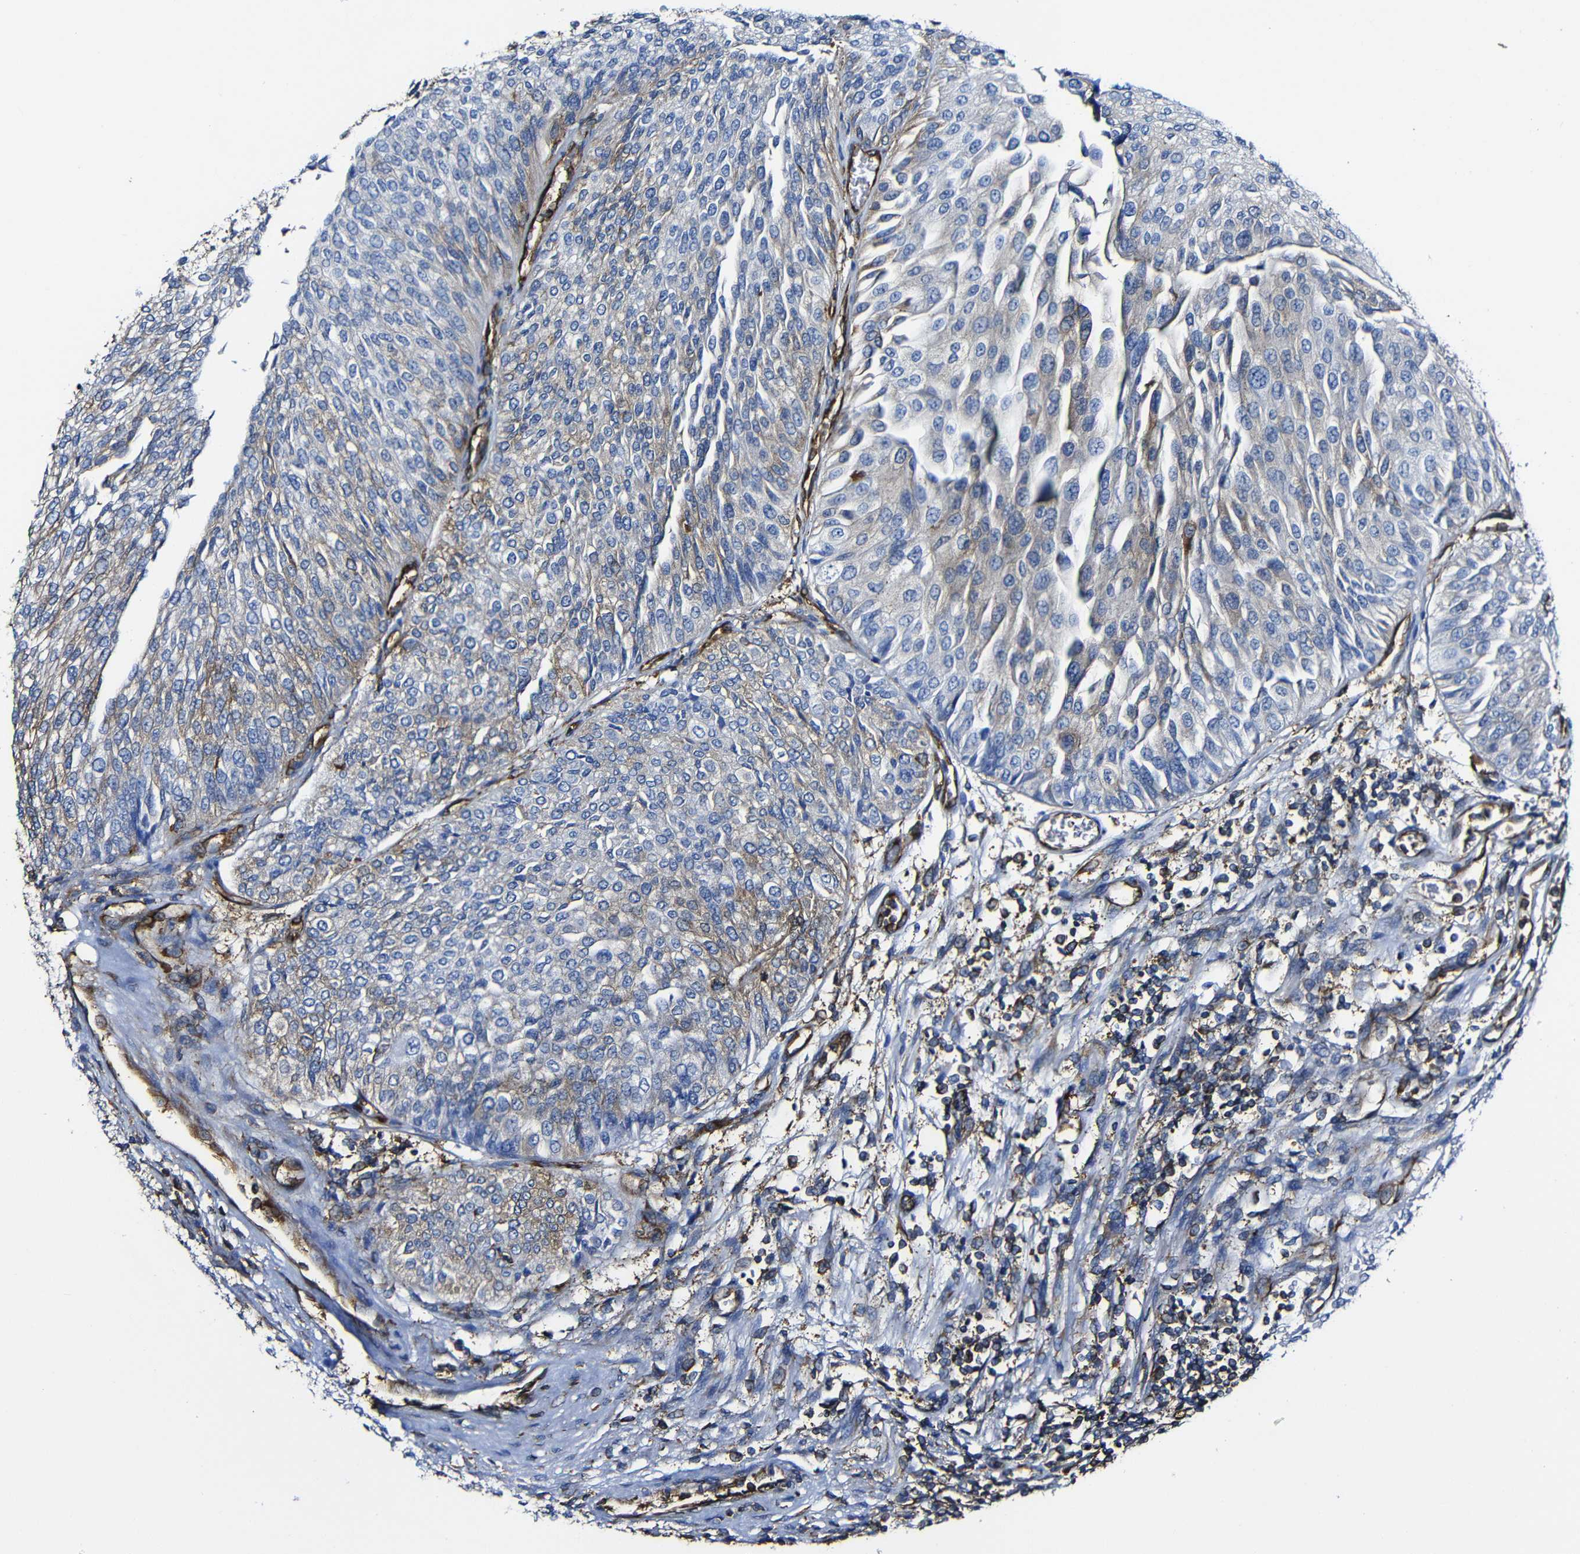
{"staining": {"intensity": "weak", "quantity": "<25%", "location": "cytoplasmic/membranous"}, "tissue": "urothelial cancer", "cell_type": "Tumor cells", "image_type": "cancer", "snomed": [{"axis": "morphology", "description": "Urothelial carcinoma, Low grade"}, {"axis": "topography", "description": "Urinary bladder"}], "caption": "Image shows no significant protein staining in tumor cells of urothelial cancer. (DAB (3,3'-diaminobenzidine) IHC with hematoxylin counter stain).", "gene": "MSN", "patient": {"sex": "male", "age": 67}}